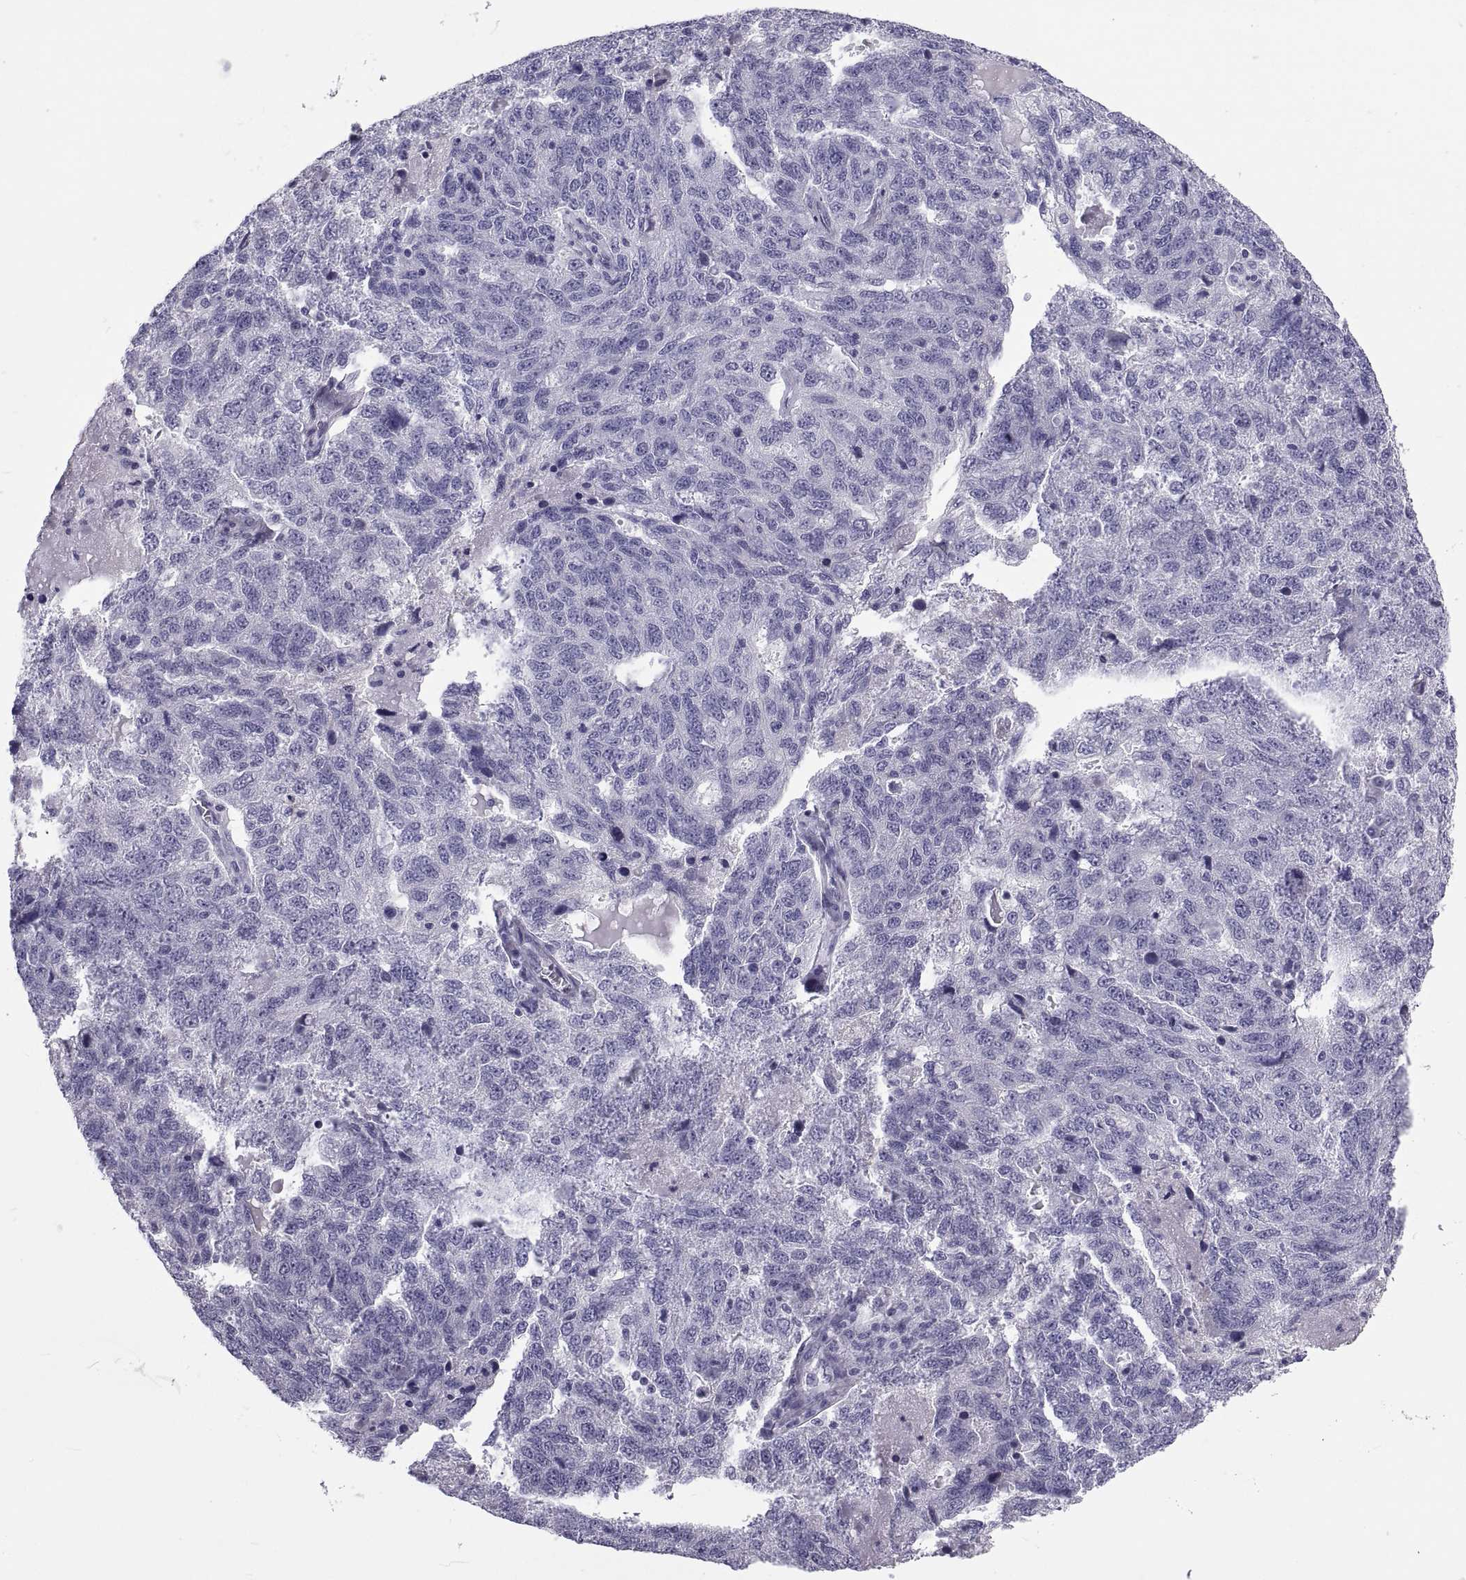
{"staining": {"intensity": "negative", "quantity": "none", "location": "none"}, "tissue": "ovarian cancer", "cell_type": "Tumor cells", "image_type": "cancer", "snomed": [{"axis": "morphology", "description": "Cystadenocarcinoma, serous, NOS"}, {"axis": "topography", "description": "Ovary"}], "caption": "Photomicrograph shows no significant protein positivity in tumor cells of ovarian serous cystadenocarcinoma.", "gene": "NPTX2", "patient": {"sex": "female", "age": 71}}